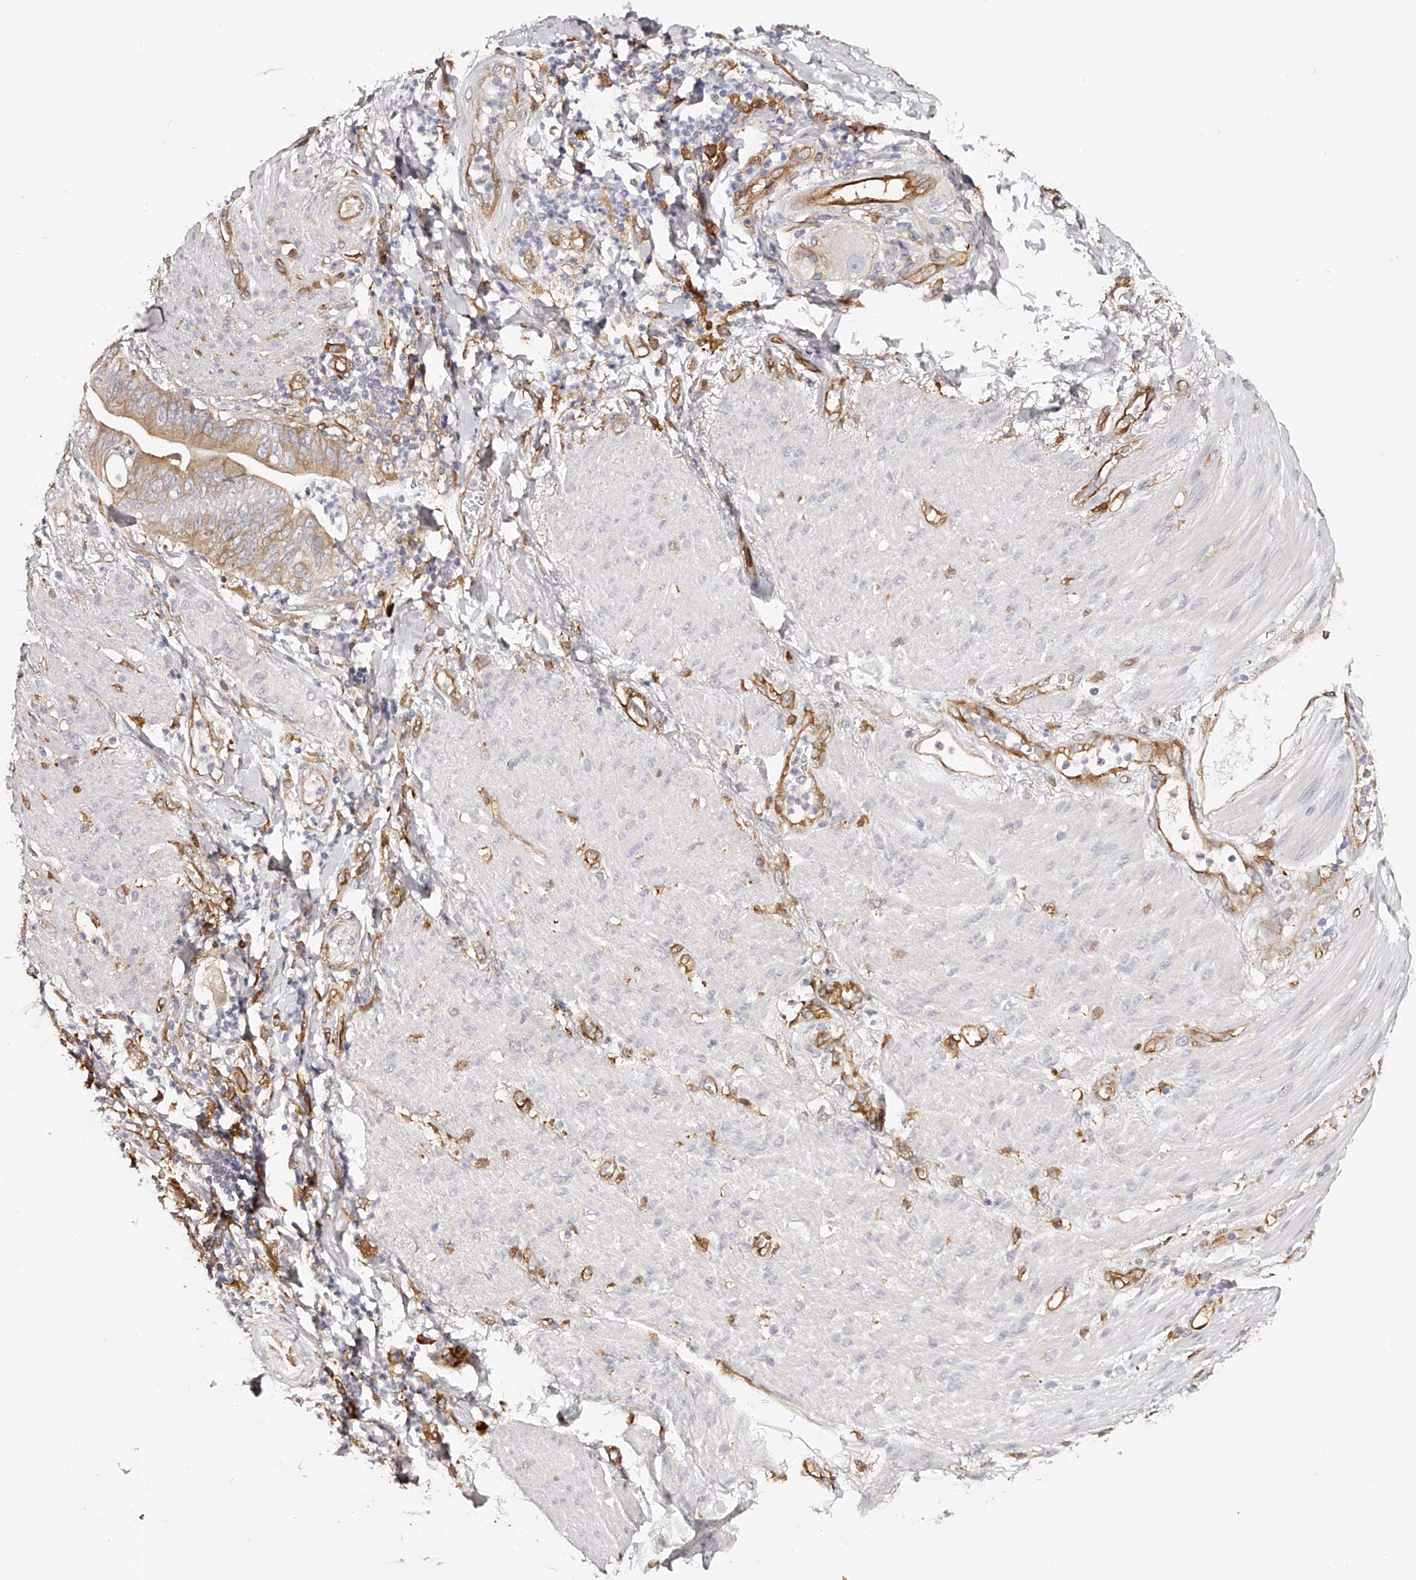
{"staining": {"intensity": "moderate", "quantity": ">75%", "location": "cytoplasmic/membranous"}, "tissue": "stomach cancer", "cell_type": "Tumor cells", "image_type": "cancer", "snomed": [{"axis": "morphology", "description": "Adenocarcinoma, NOS"}, {"axis": "topography", "description": "Stomach"}], "caption": "The immunohistochemical stain highlights moderate cytoplasmic/membranous positivity in tumor cells of adenocarcinoma (stomach) tissue.", "gene": "LAP3", "patient": {"sex": "female", "age": 73}}